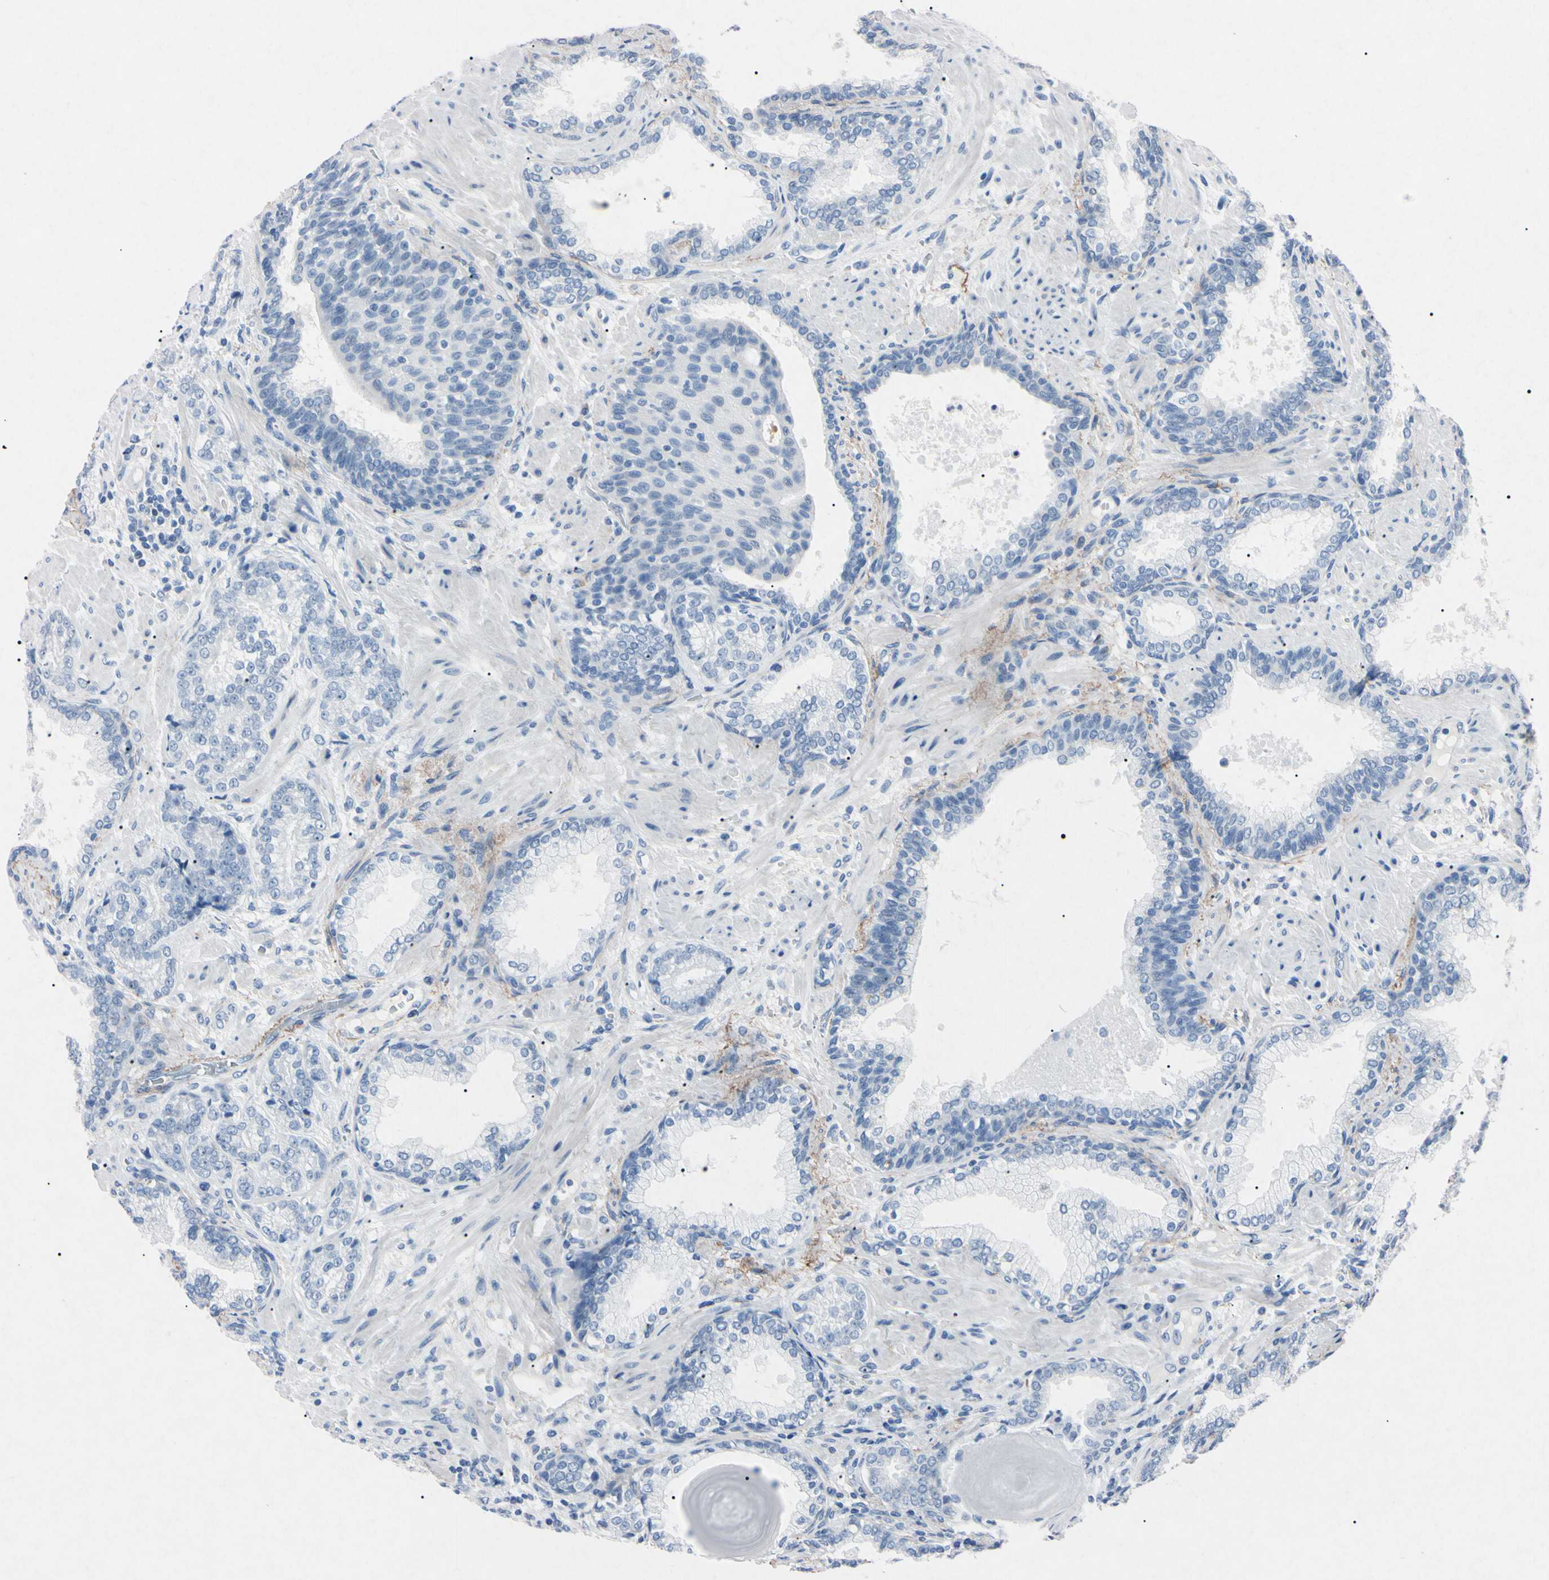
{"staining": {"intensity": "negative", "quantity": "none", "location": "none"}, "tissue": "prostate cancer", "cell_type": "Tumor cells", "image_type": "cancer", "snomed": [{"axis": "morphology", "description": "Adenocarcinoma, High grade"}, {"axis": "topography", "description": "Prostate"}], "caption": "Histopathology image shows no protein positivity in tumor cells of prostate adenocarcinoma (high-grade) tissue.", "gene": "ELN", "patient": {"sex": "male", "age": 61}}